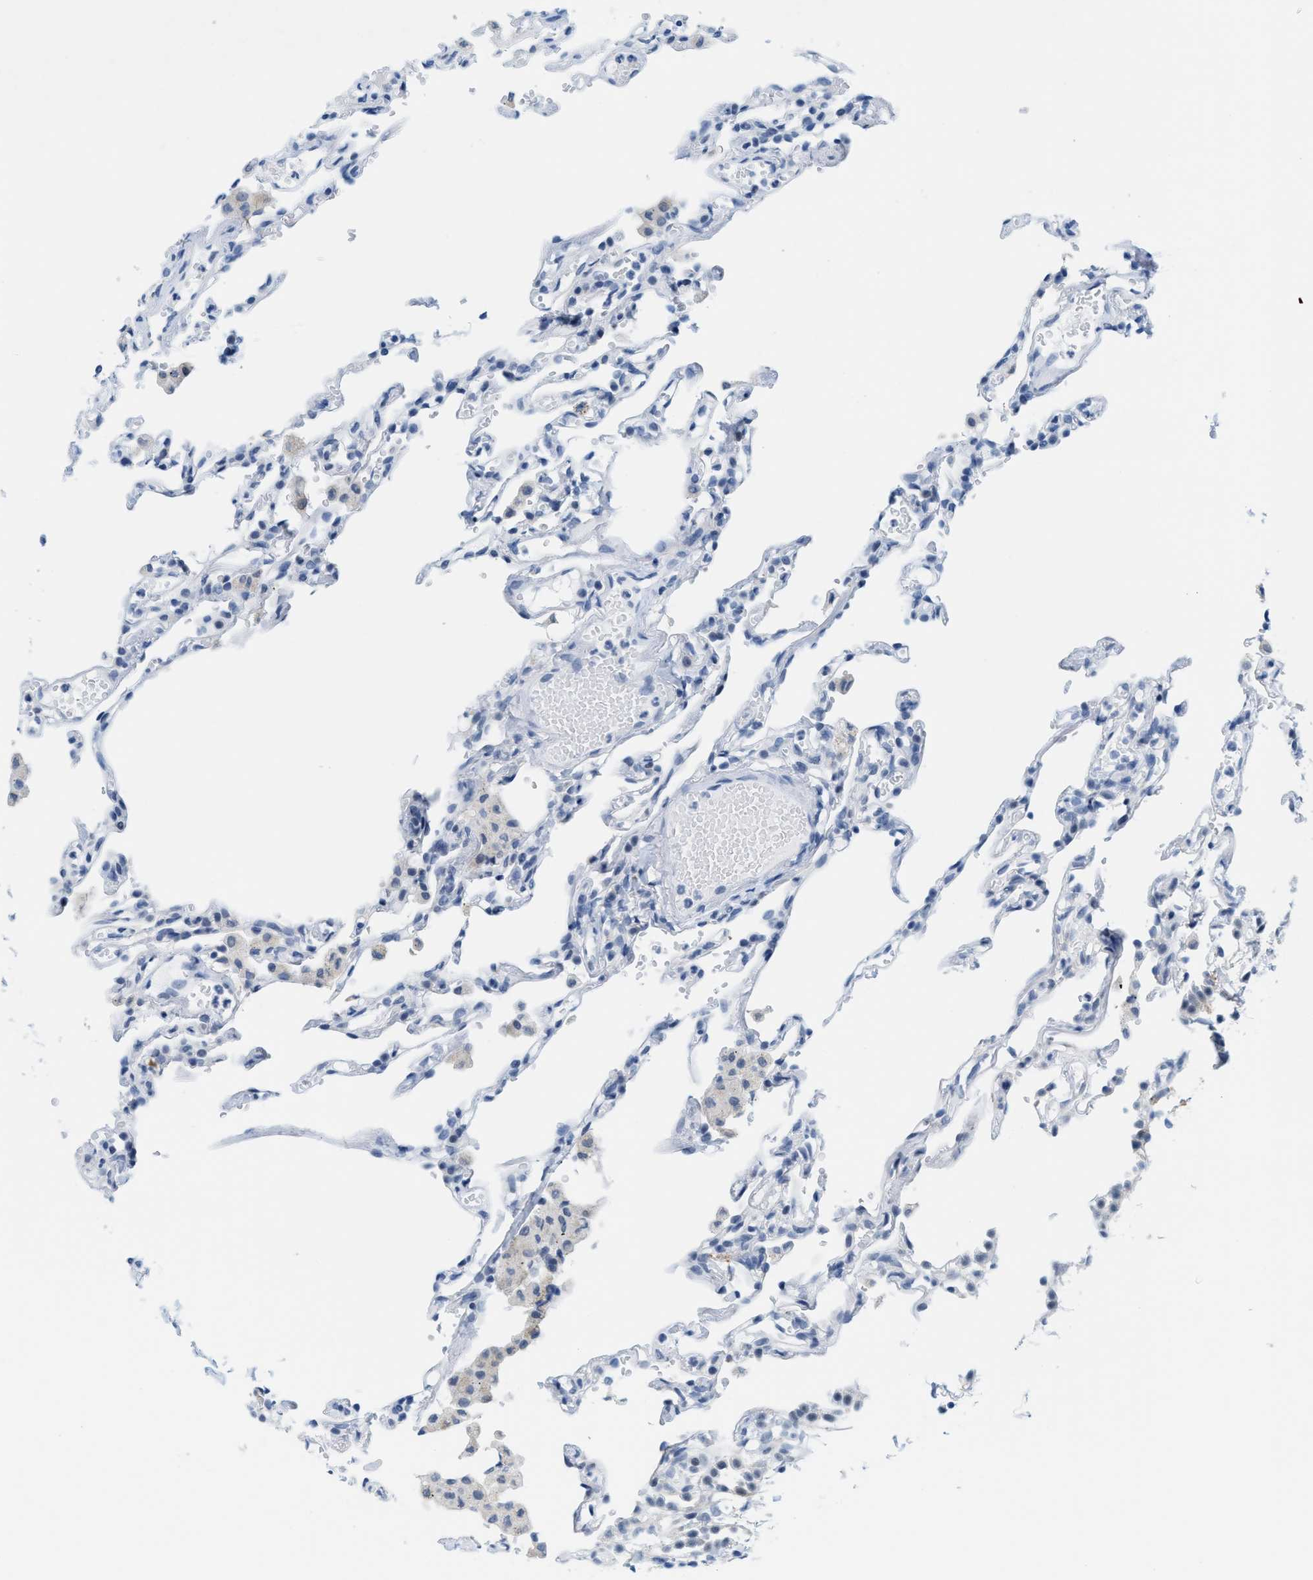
{"staining": {"intensity": "negative", "quantity": "none", "location": "none"}, "tissue": "lung", "cell_type": "Alveolar cells", "image_type": "normal", "snomed": [{"axis": "morphology", "description": "Normal tissue, NOS"}, {"axis": "topography", "description": "Lung"}], "caption": "IHC photomicrograph of unremarkable human lung stained for a protein (brown), which demonstrates no expression in alveolar cells.", "gene": "KIFC3", "patient": {"sex": "male", "age": 21}}